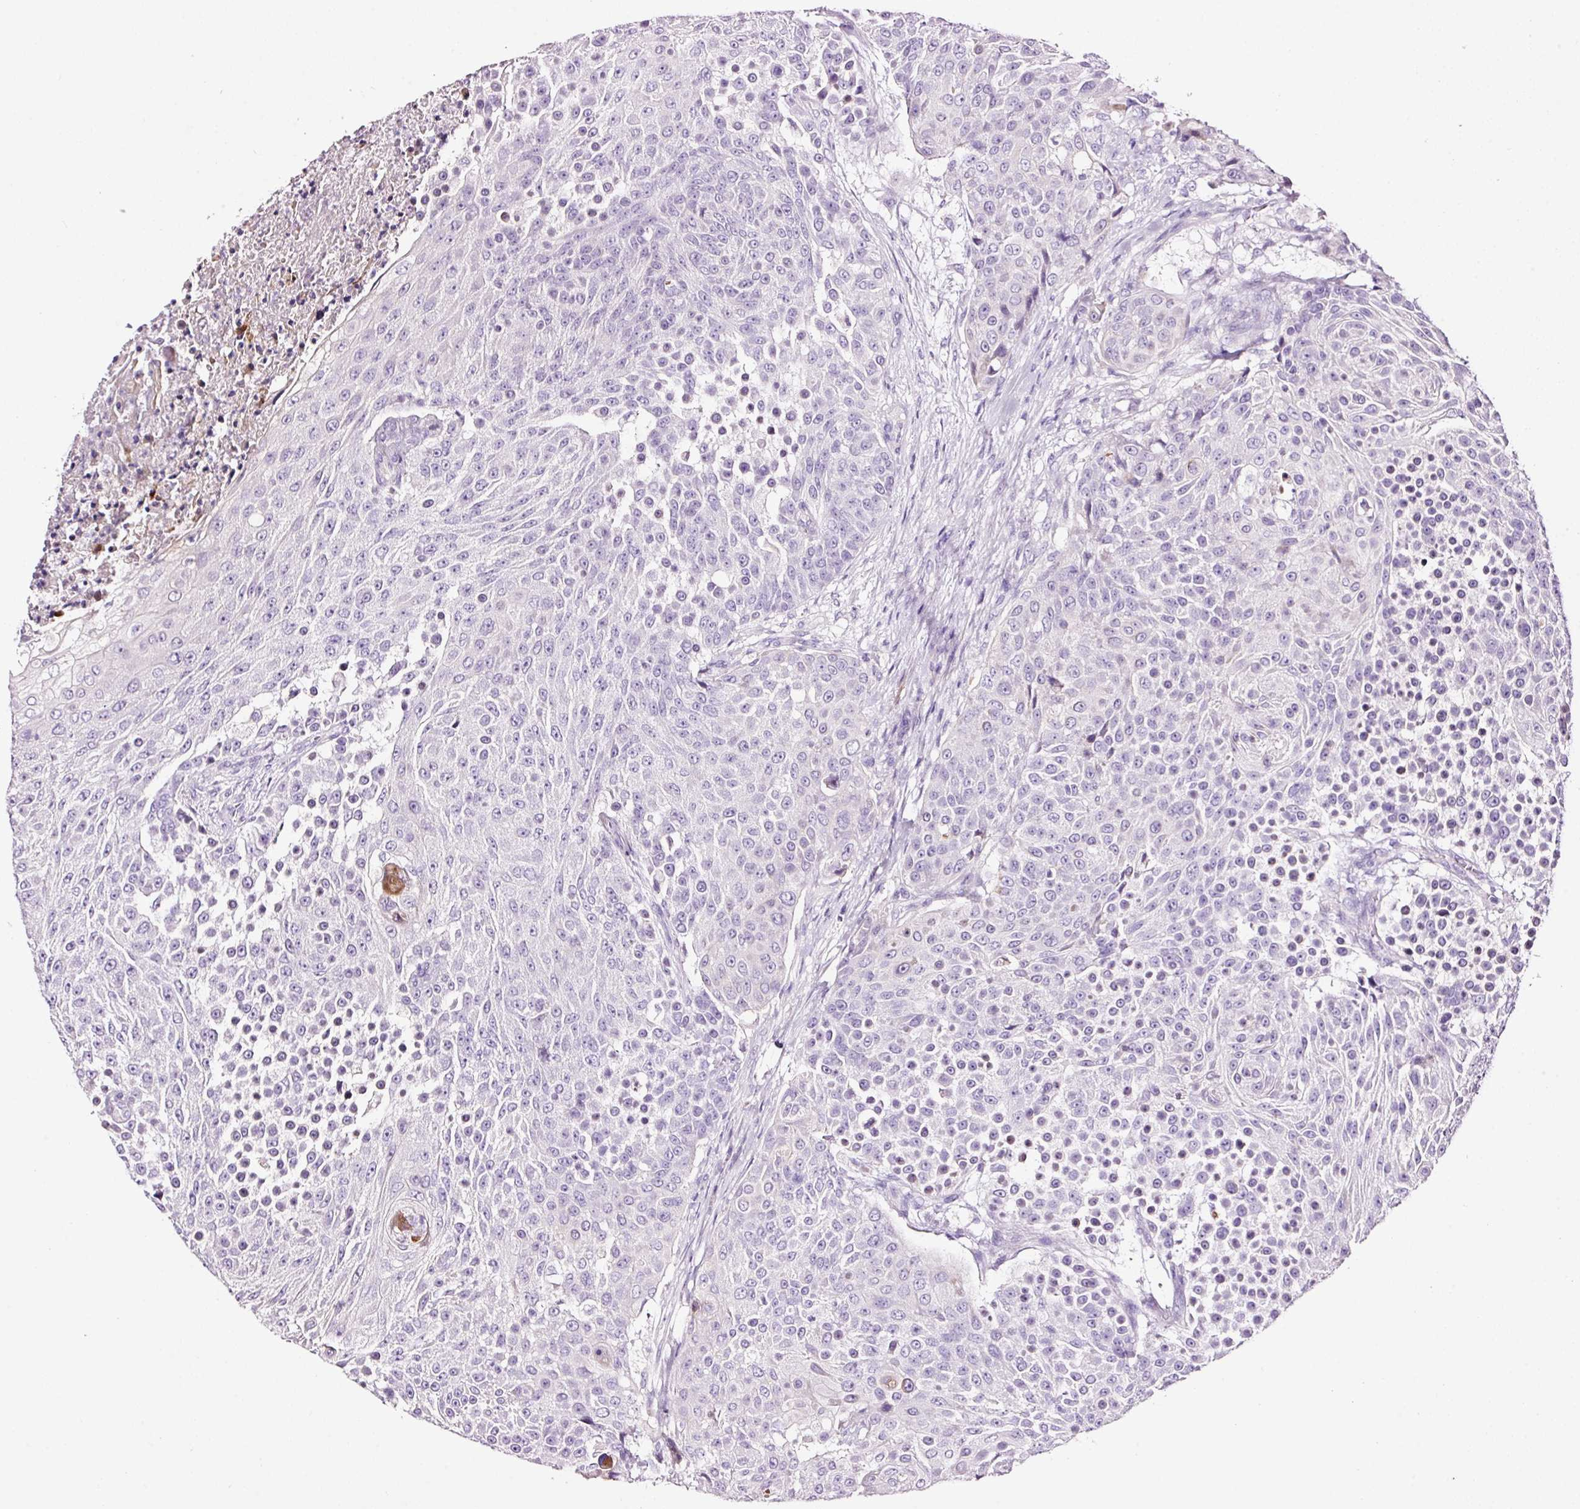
{"staining": {"intensity": "negative", "quantity": "none", "location": "none"}, "tissue": "urothelial cancer", "cell_type": "Tumor cells", "image_type": "cancer", "snomed": [{"axis": "morphology", "description": "Urothelial carcinoma, High grade"}, {"axis": "topography", "description": "Urinary bladder"}], "caption": "Immunohistochemical staining of human urothelial cancer shows no significant positivity in tumor cells.", "gene": "PAM", "patient": {"sex": "female", "age": 63}}